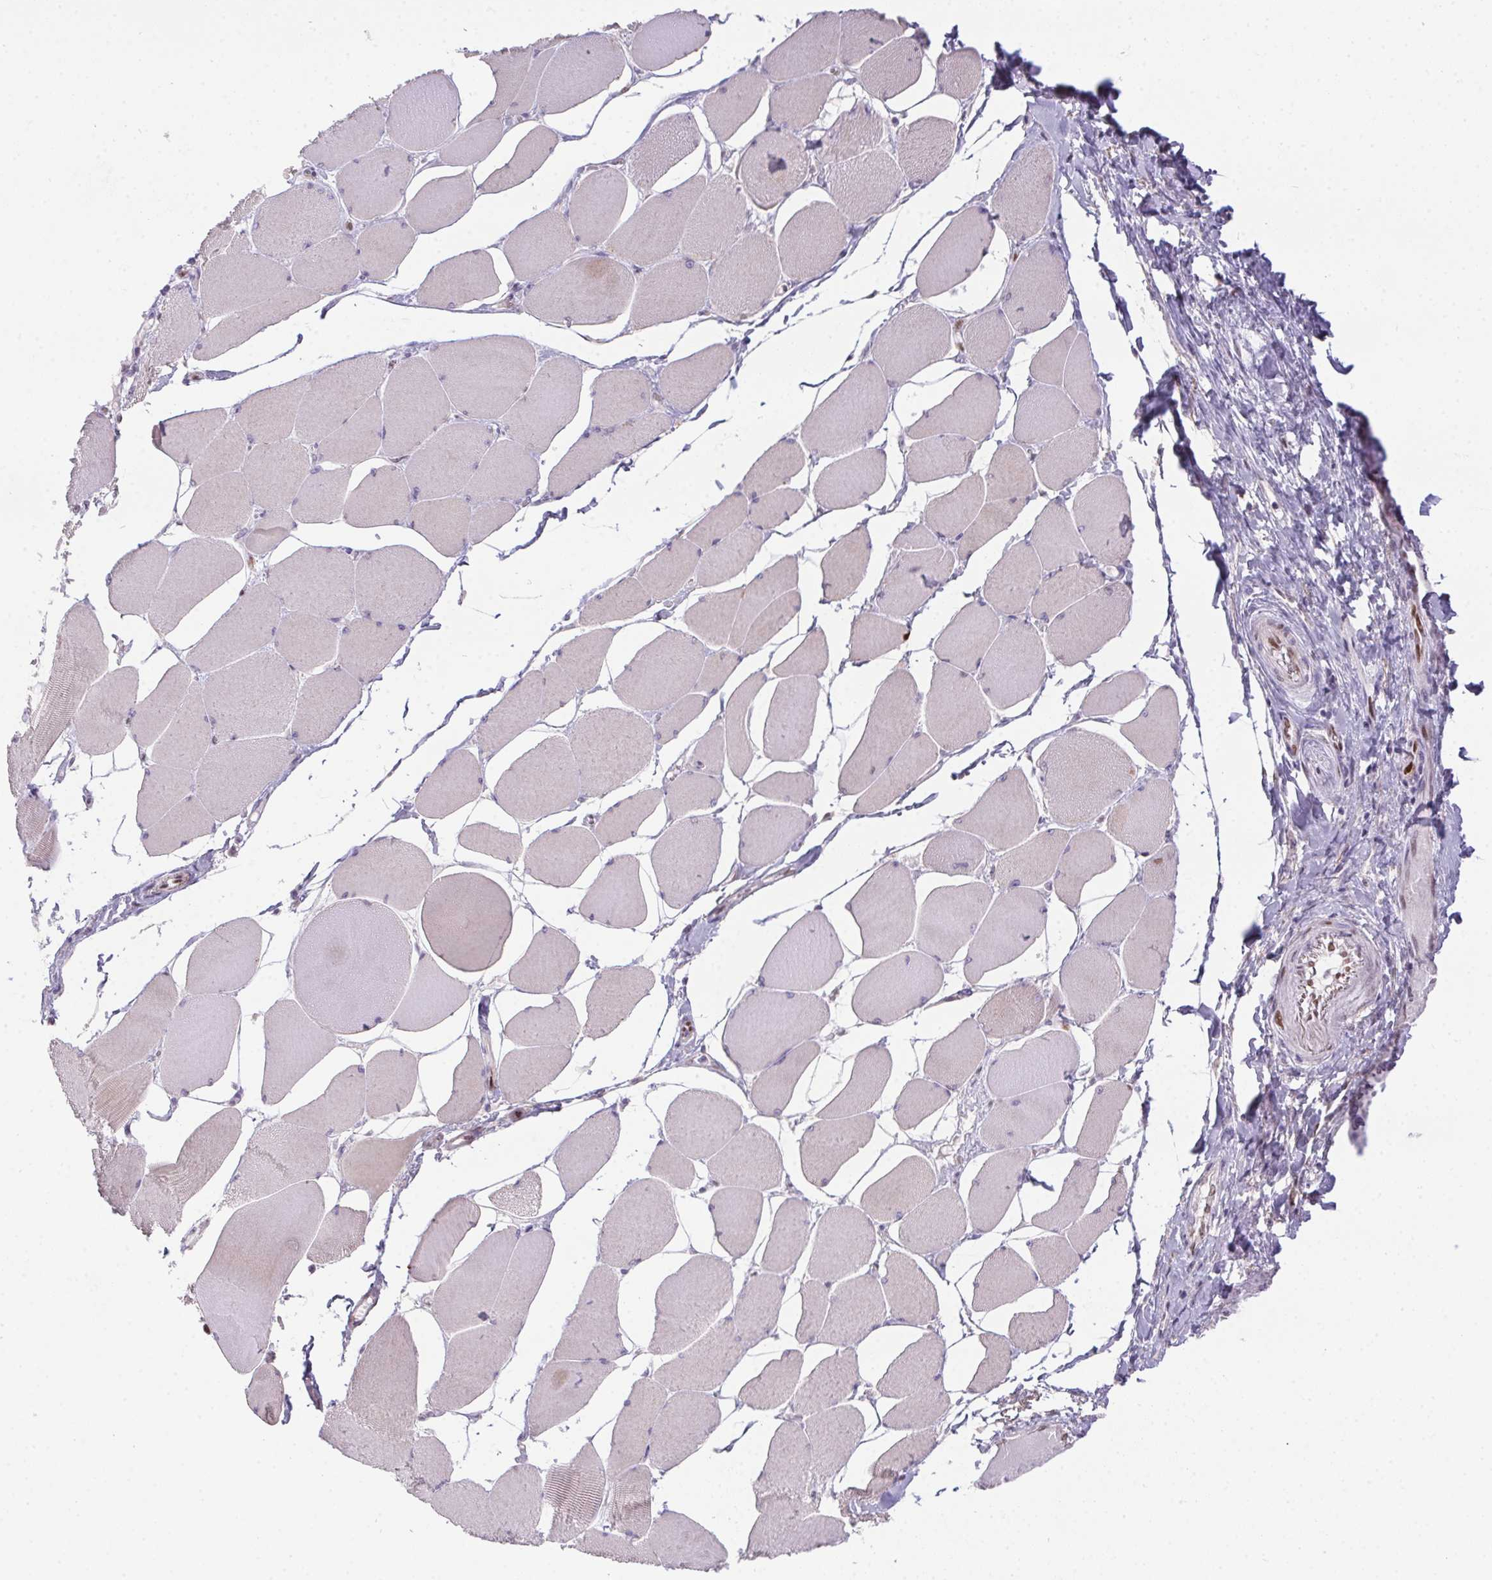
{"staining": {"intensity": "weak", "quantity": "25%-75%", "location": "cytoplasmic/membranous"}, "tissue": "skeletal muscle", "cell_type": "Myocytes", "image_type": "normal", "snomed": [{"axis": "morphology", "description": "Normal tissue, NOS"}, {"axis": "topography", "description": "Skeletal muscle"}], "caption": "Immunohistochemical staining of normal human skeletal muscle demonstrates weak cytoplasmic/membranous protein staining in approximately 25%-75% of myocytes. The staining was performed using DAB (3,3'-diaminobenzidine) to visualize the protein expression in brown, while the nuclei were stained in blue with hematoxylin (Magnification: 20x).", "gene": "SP9", "patient": {"sex": "female", "age": 75}}